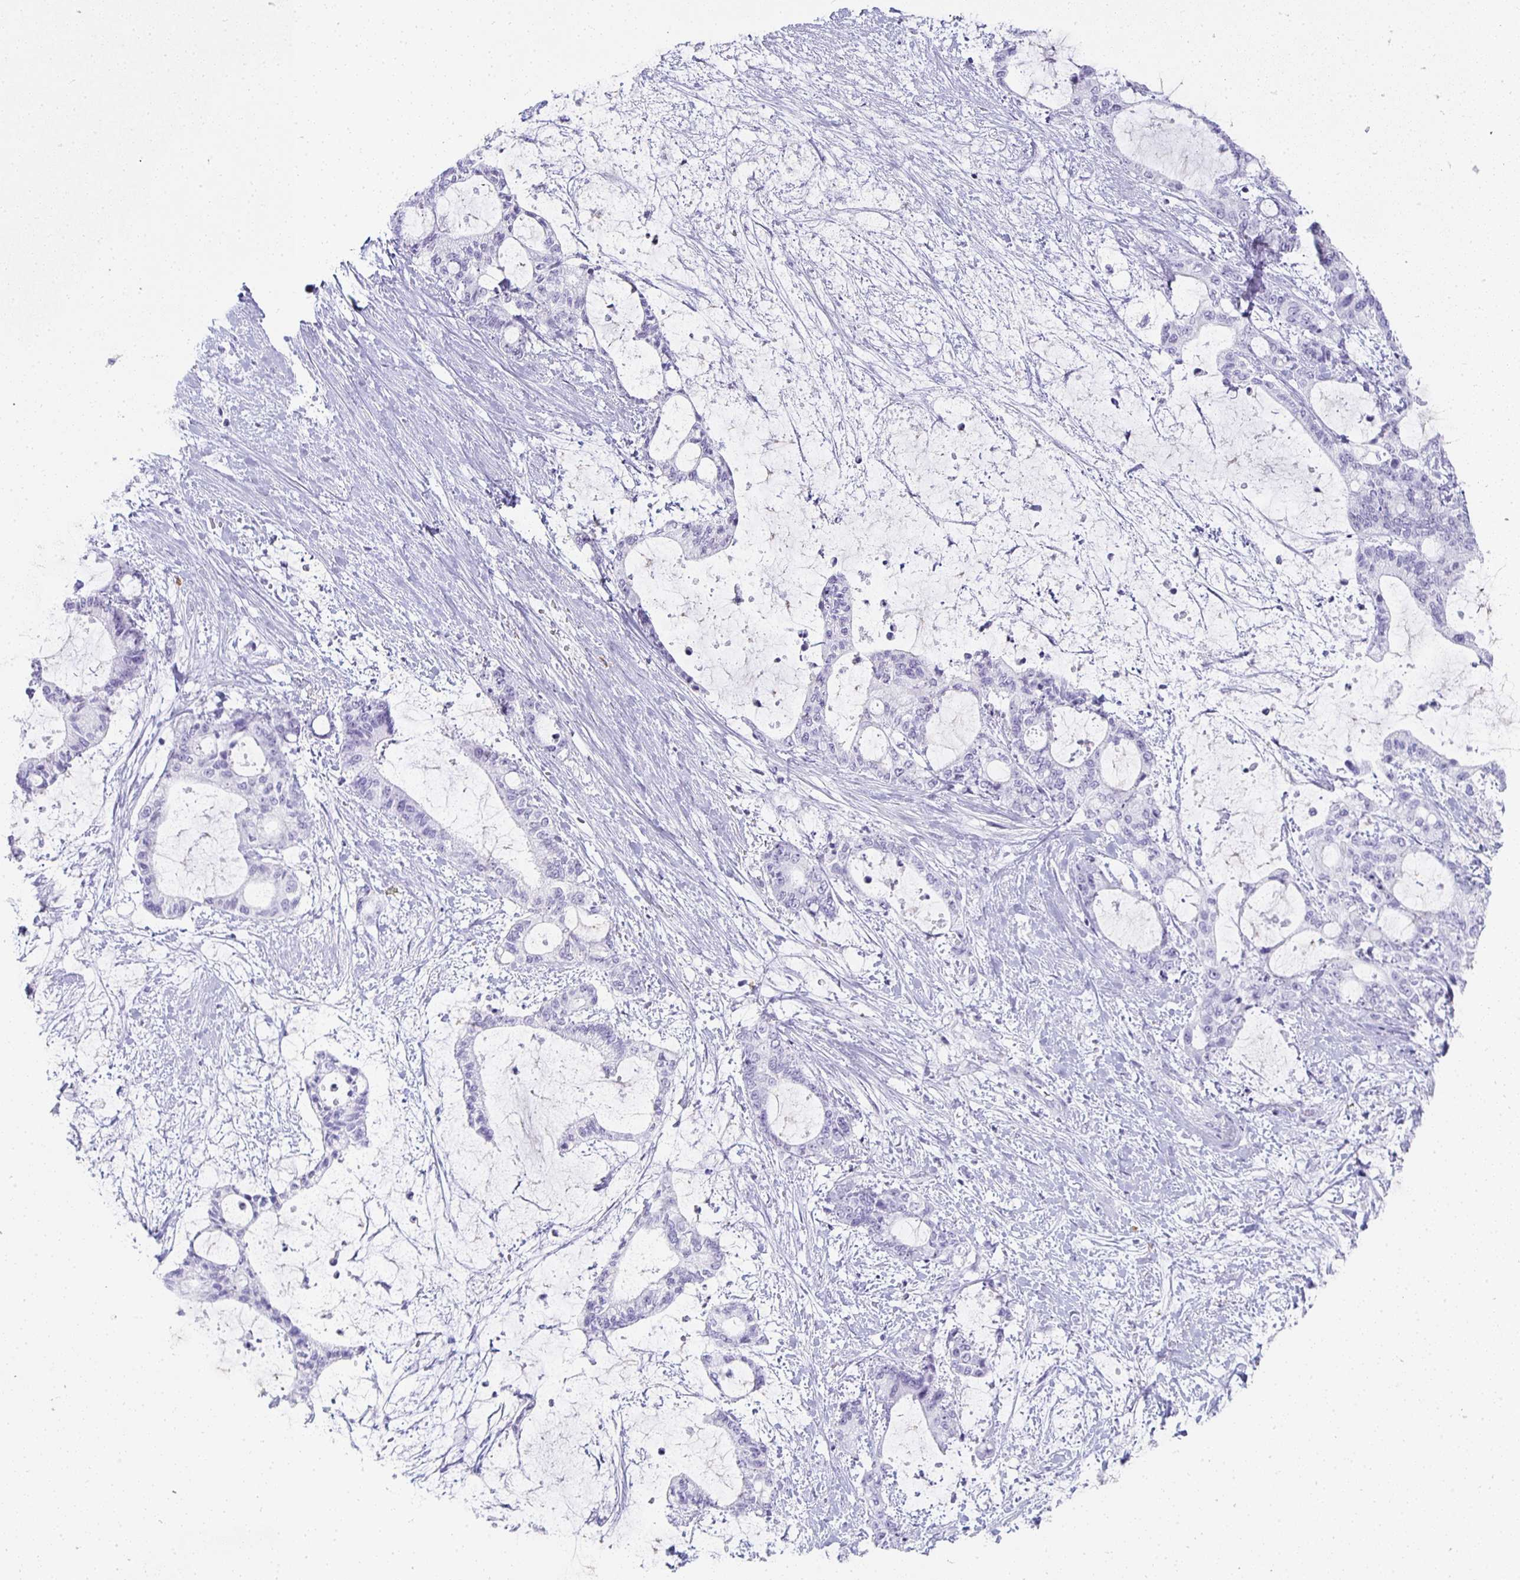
{"staining": {"intensity": "negative", "quantity": "none", "location": "none"}, "tissue": "liver cancer", "cell_type": "Tumor cells", "image_type": "cancer", "snomed": [{"axis": "morphology", "description": "Normal tissue, NOS"}, {"axis": "morphology", "description": "Cholangiocarcinoma"}, {"axis": "topography", "description": "Liver"}, {"axis": "topography", "description": "Peripheral nerve tissue"}], "caption": "A high-resolution photomicrograph shows immunohistochemistry (IHC) staining of liver cancer, which reveals no significant staining in tumor cells.", "gene": "TPSD1", "patient": {"sex": "female", "age": 73}}